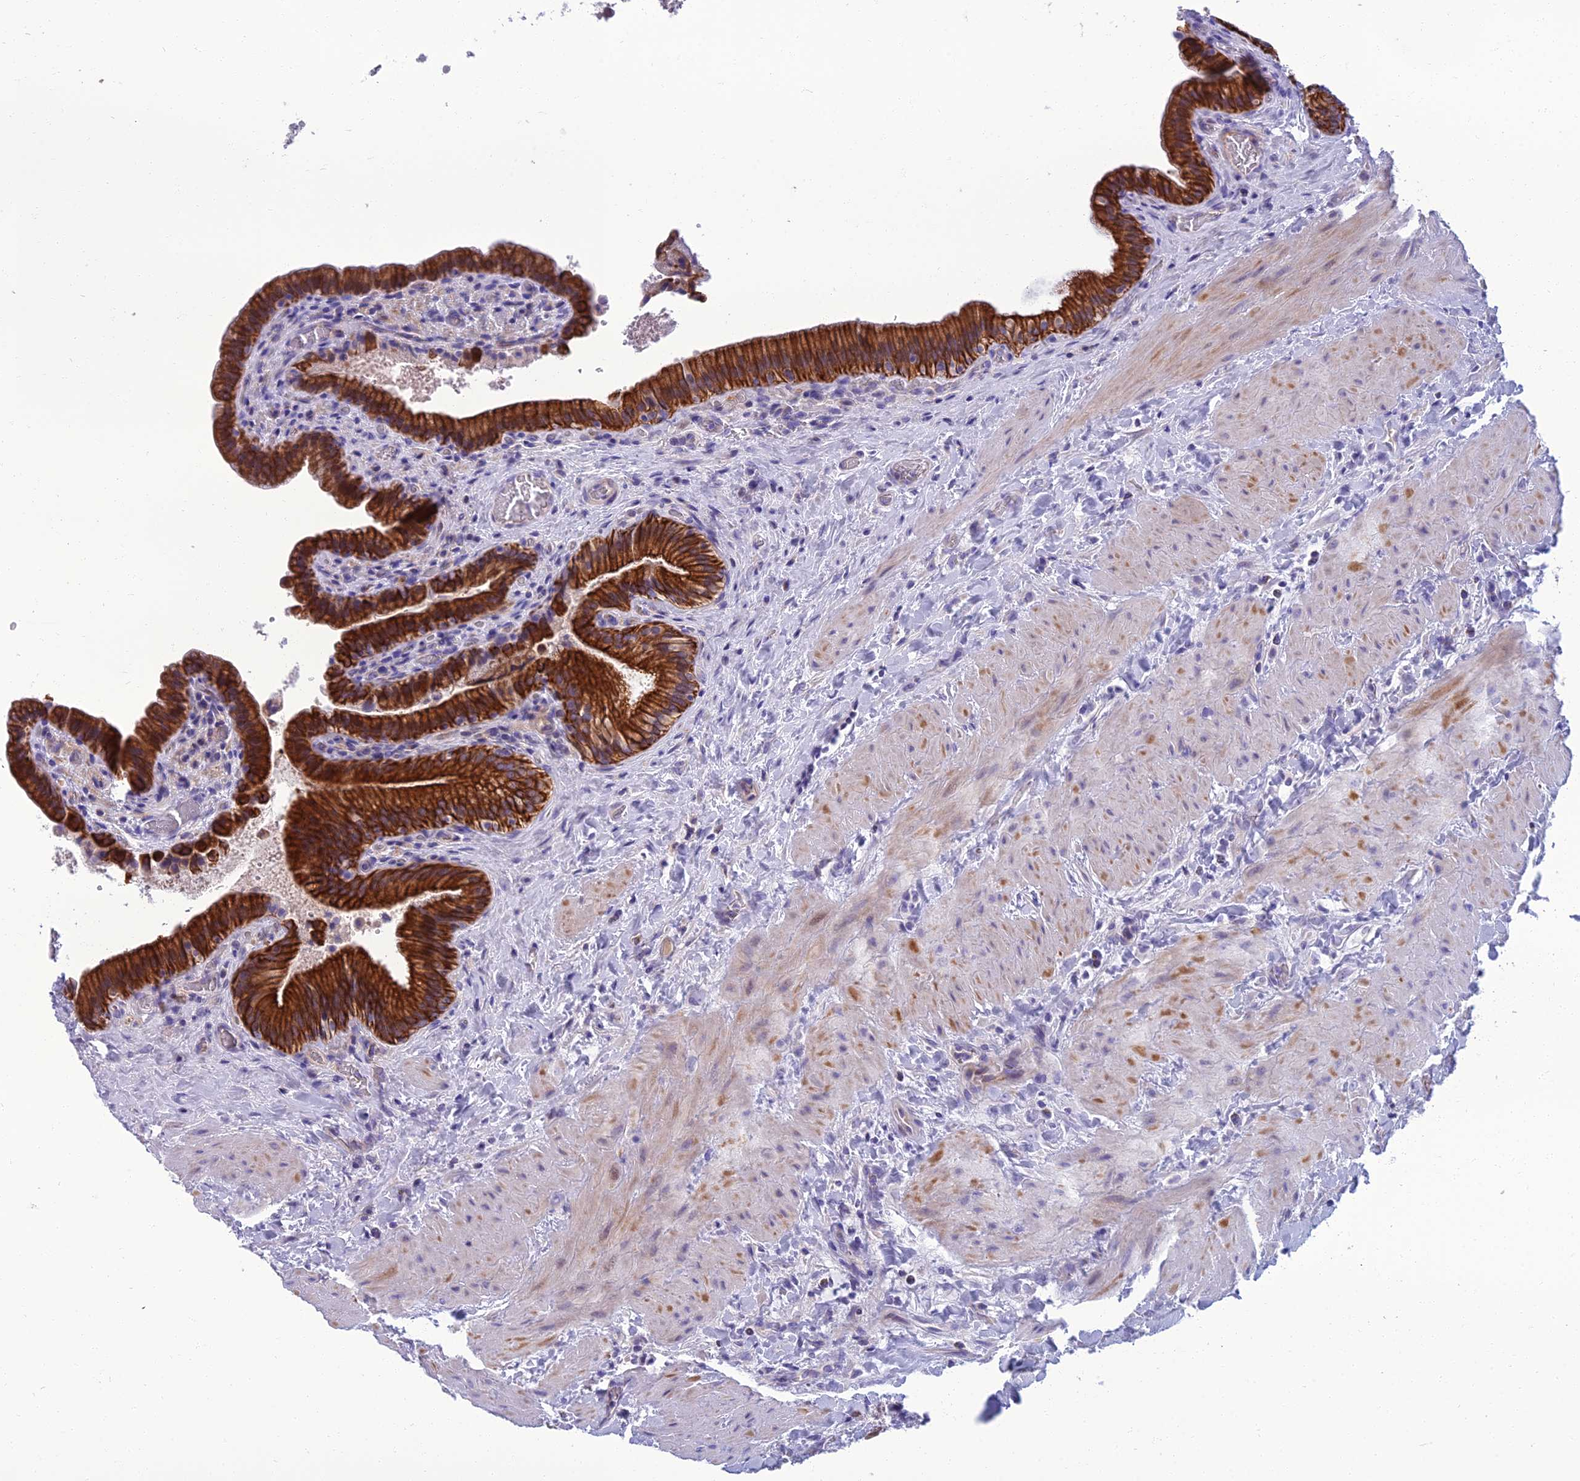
{"staining": {"intensity": "strong", "quantity": ">75%", "location": "cytoplasmic/membranous"}, "tissue": "gallbladder", "cell_type": "Glandular cells", "image_type": "normal", "snomed": [{"axis": "morphology", "description": "Normal tissue, NOS"}, {"axis": "topography", "description": "Gallbladder"}], "caption": "The histopathology image demonstrates immunohistochemical staining of unremarkable gallbladder. There is strong cytoplasmic/membranous positivity is present in about >75% of glandular cells. (IHC, brightfield microscopy, high magnification).", "gene": "SPTLC3", "patient": {"sex": "male", "age": 24}}